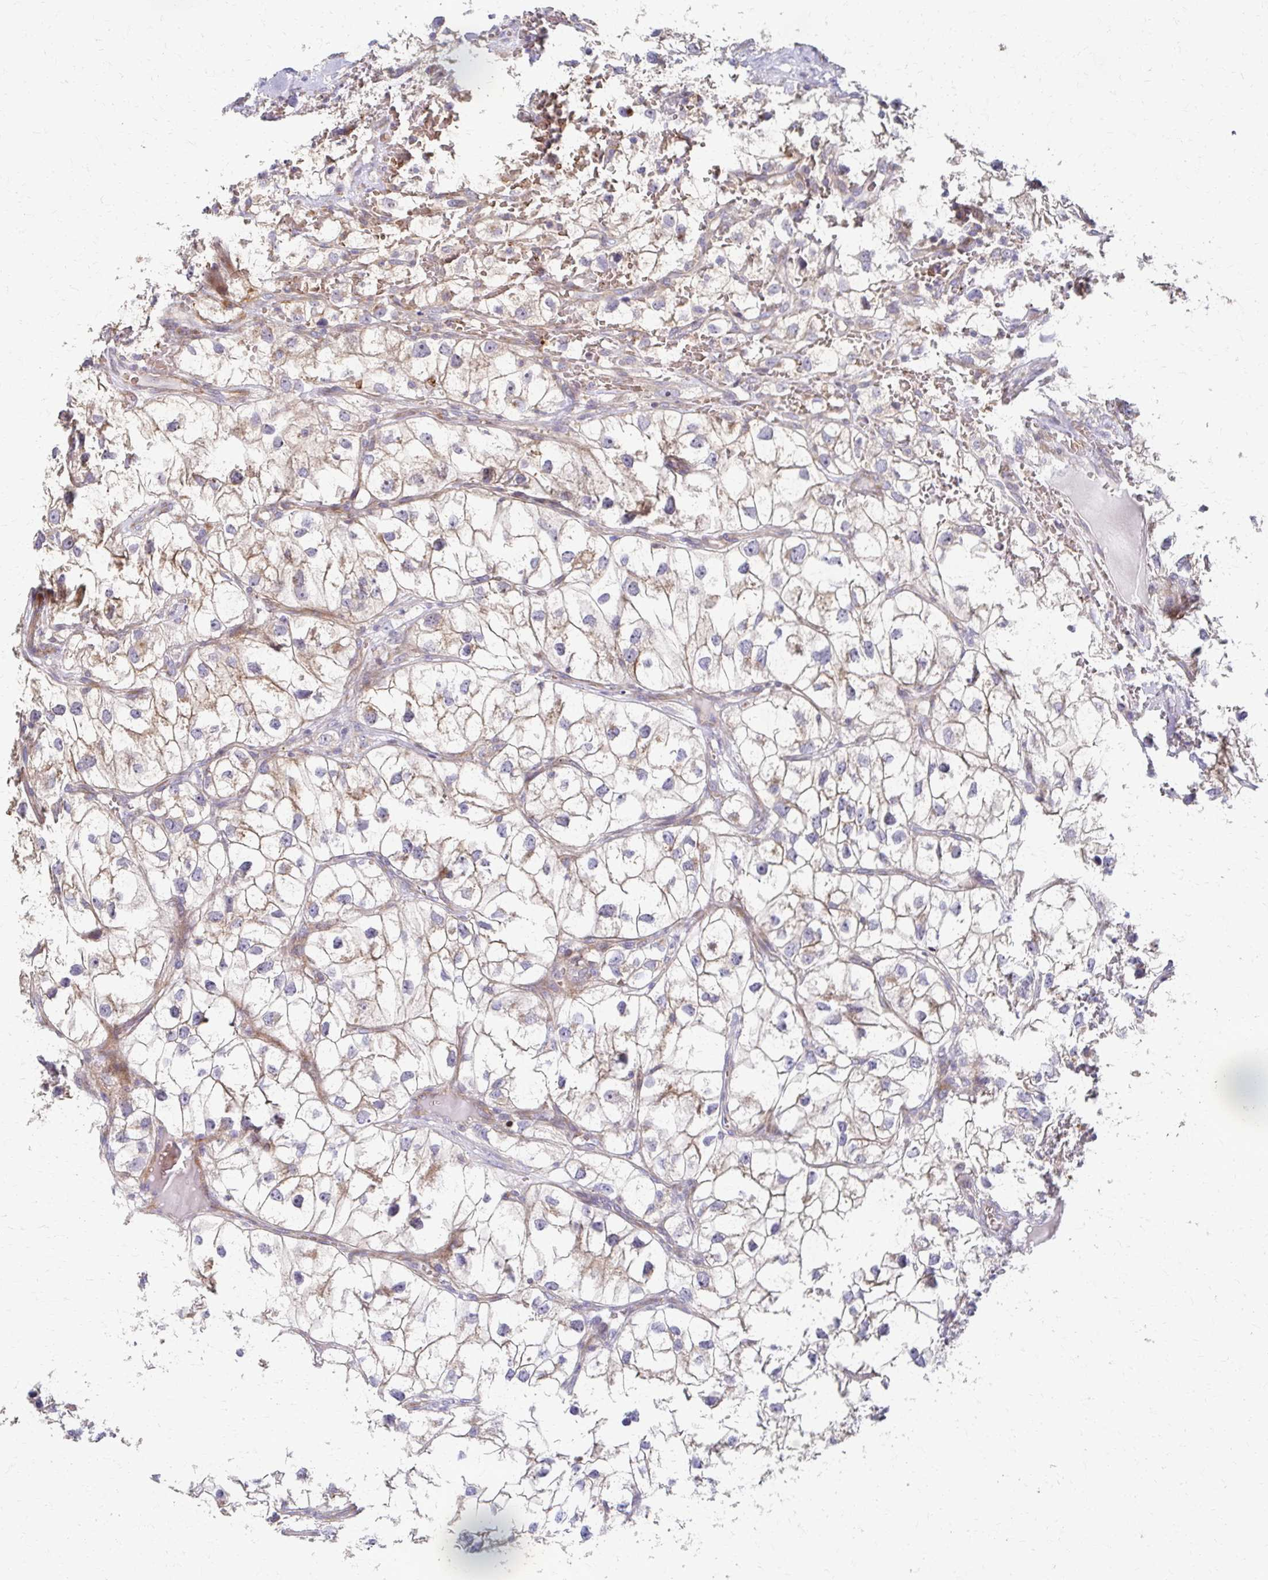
{"staining": {"intensity": "weak", "quantity": "<25%", "location": "cytoplasmic/membranous"}, "tissue": "renal cancer", "cell_type": "Tumor cells", "image_type": "cancer", "snomed": [{"axis": "morphology", "description": "Adenocarcinoma, NOS"}, {"axis": "topography", "description": "Kidney"}], "caption": "Image shows no significant protein staining in tumor cells of adenocarcinoma (renal). (Stains: DAB immunohistochemistry with hematoxylin counter stain, Microscopy: brightfield microscopy at high magnification).", "gene": "SKA2", "patient": {"sex": "male", "age": 59}}